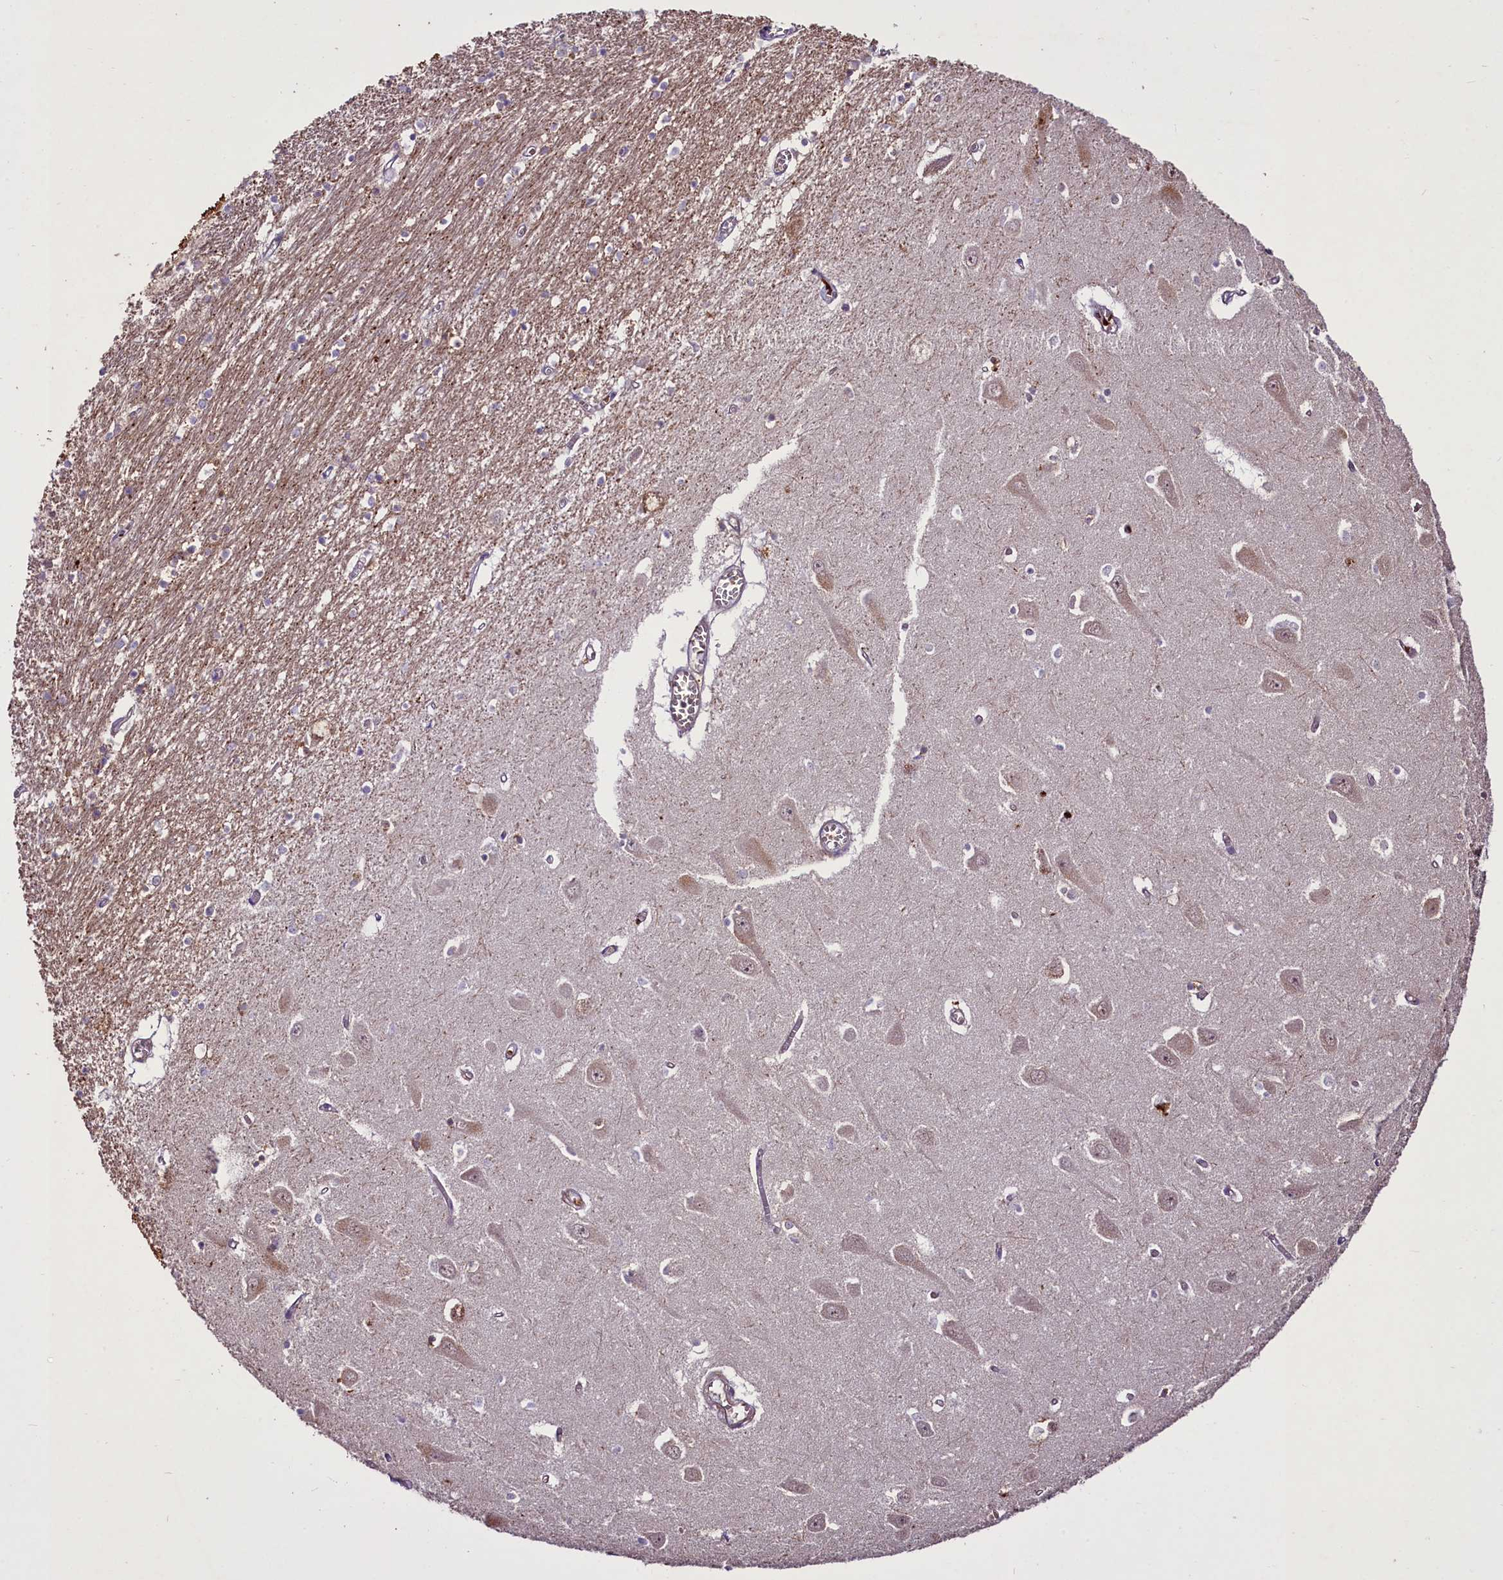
{"staining": {"intensity": "moderate", "quantity": "<25%", "location": "cytoplasmic/membranous,nuclear"}, "tissue": "hippocampus", "cell_type": "Glial cells", "image_type": "normal", "snomed": [{"axis": "morphology", "description": "Normal tissue, NOS"}, {"axis": "topography", "description": "Hippocampus"}], "caption": "Immunohistochemical staining of normal human hippocampus reveals low levels of moderate cytoplasmic/membranous,nuclear expression in about <25% of glial cells.", "gene": "SUSD3", "patient": {"sex": "male", "age": 70}}